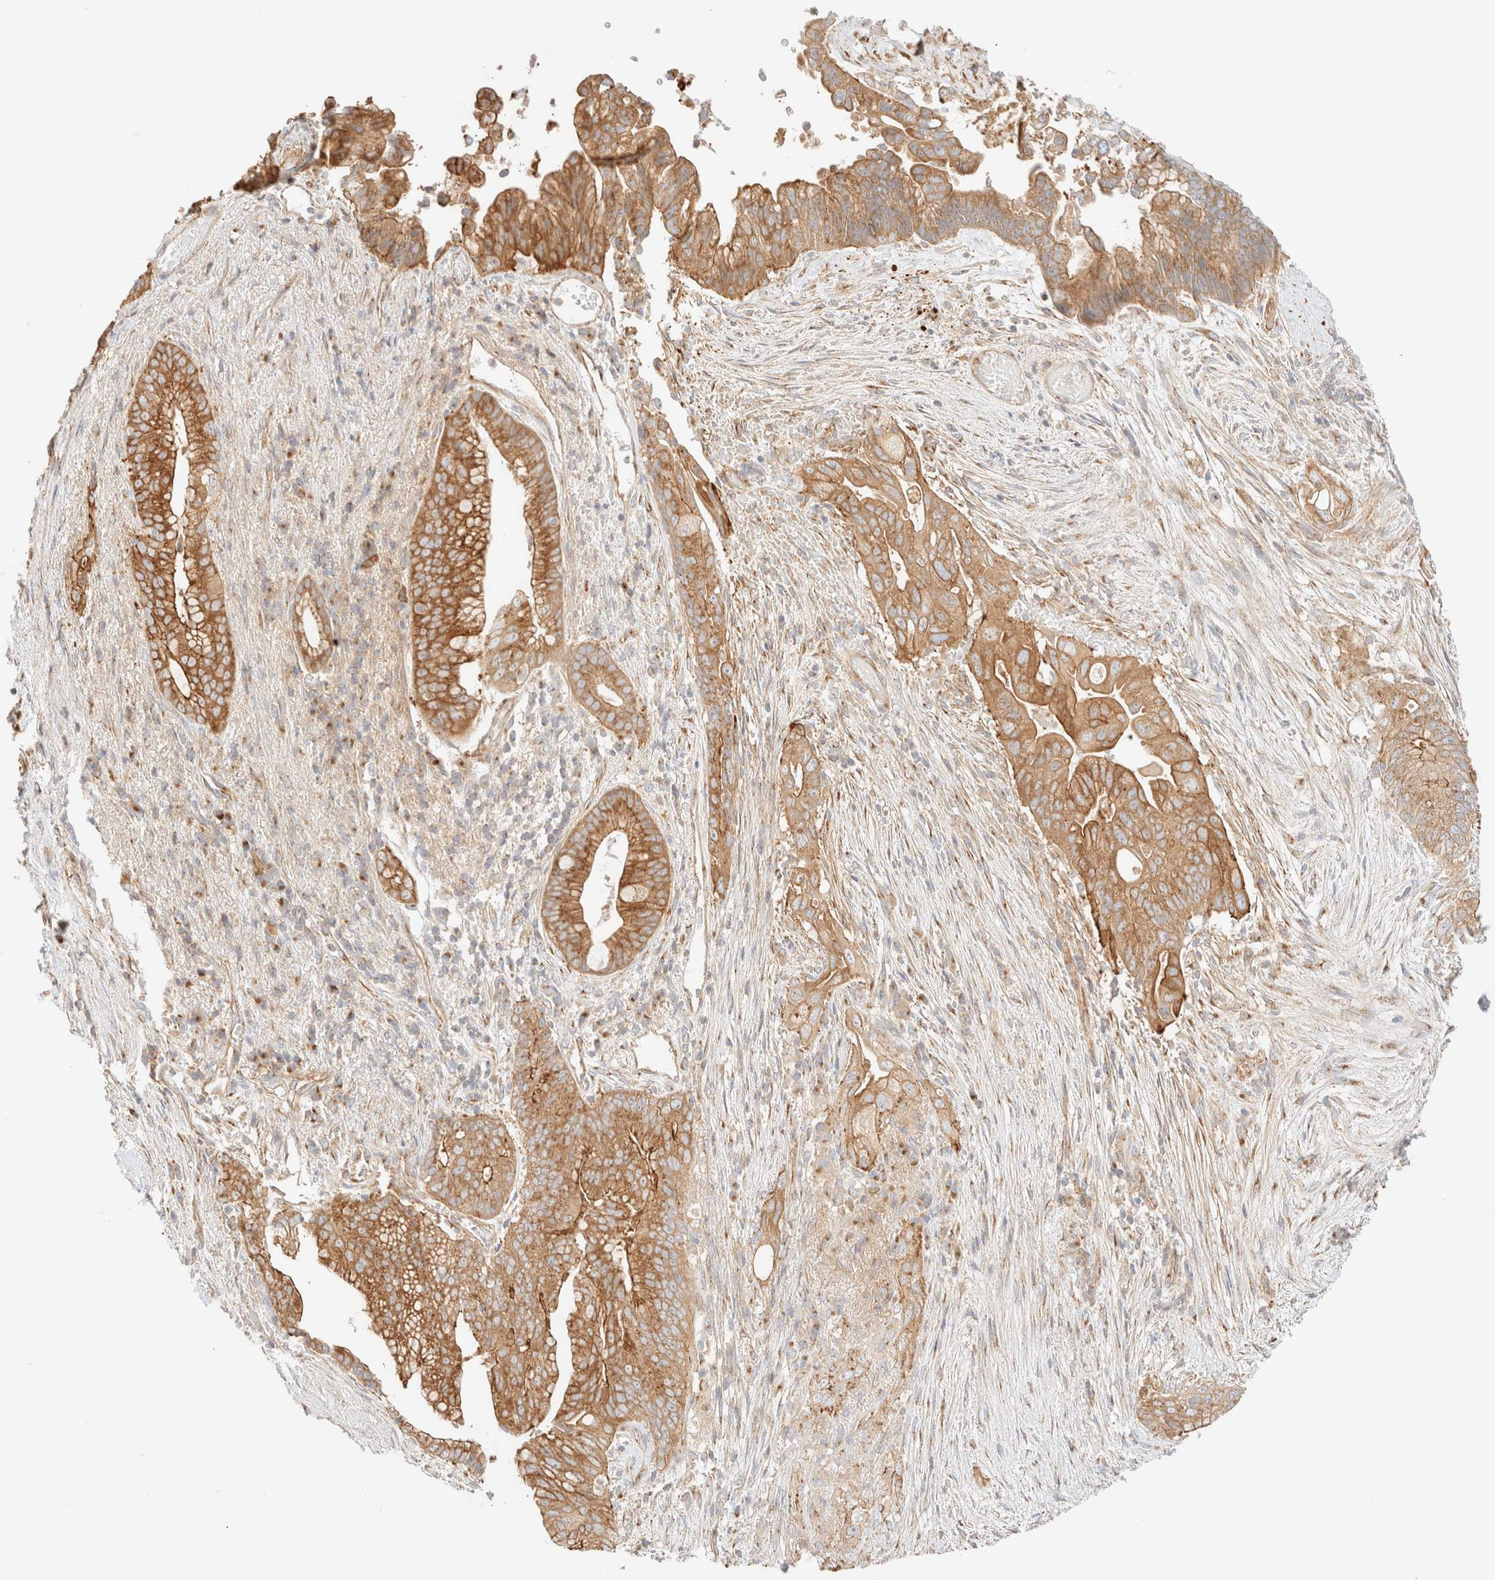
{"staining": {"intensity": "moderate", "quantity": ">75%", "location": "cytoplasmic/membranous"}, "tissue": "pancreatic cancer", "cell_type": "Tumor cells", "image_type": "cancer", "snomed": [{"axis": "morphology", "description": "Adenocarcinoma, NOS"}, {"axis": "topography", "description": "Pancreas"}], "caption": "This is an image of immunohistochemistry staining of adenocarcinoma (pancreatic), which shows moderate staining in the cytoplasmic/membranous of tumor cells.", "gene": "MYO10", "patient": {"sex": "male", "age": 53}}